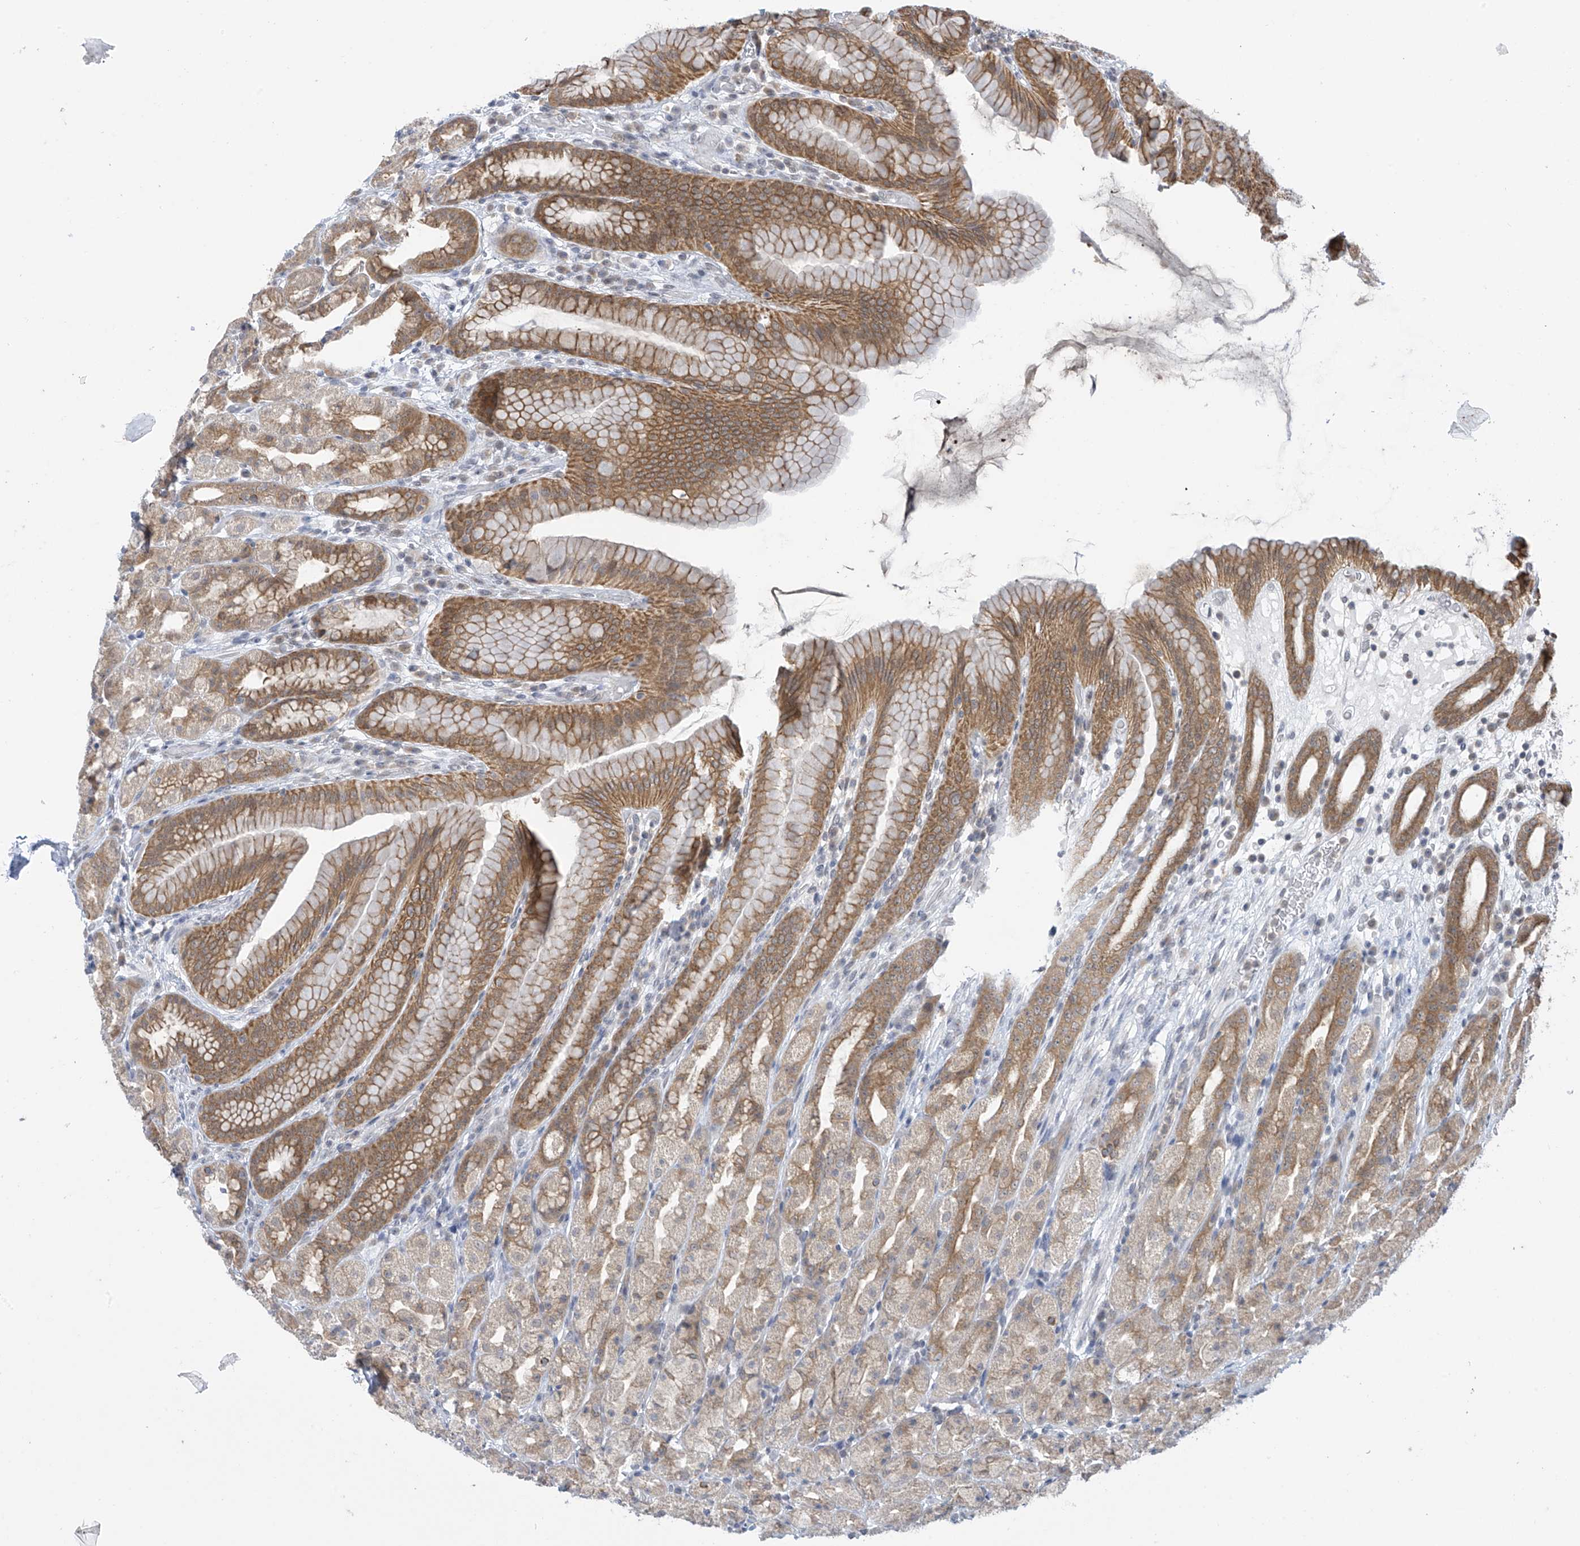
{"staining": {"intensity": "moderate", "quantity": "25%-75%", "location": "cytoplasmic/membranous"}, "tissue": "stomach", "cell_type": "Glandular cells", "image_type": "normal", "snomed": [{"axis": "morphology", "description": "Normal tissue, NOS"}, {"axis": "topography", "description": "Stomach, upper"}], "caption": "Moderate cytoplasmic/membranous positivity for a protein is present in approximately 25%-75% of glandular cells of normal stomach using IHC.", "gene": "APLF", "patient": {"sex": "male", "age": 68}}